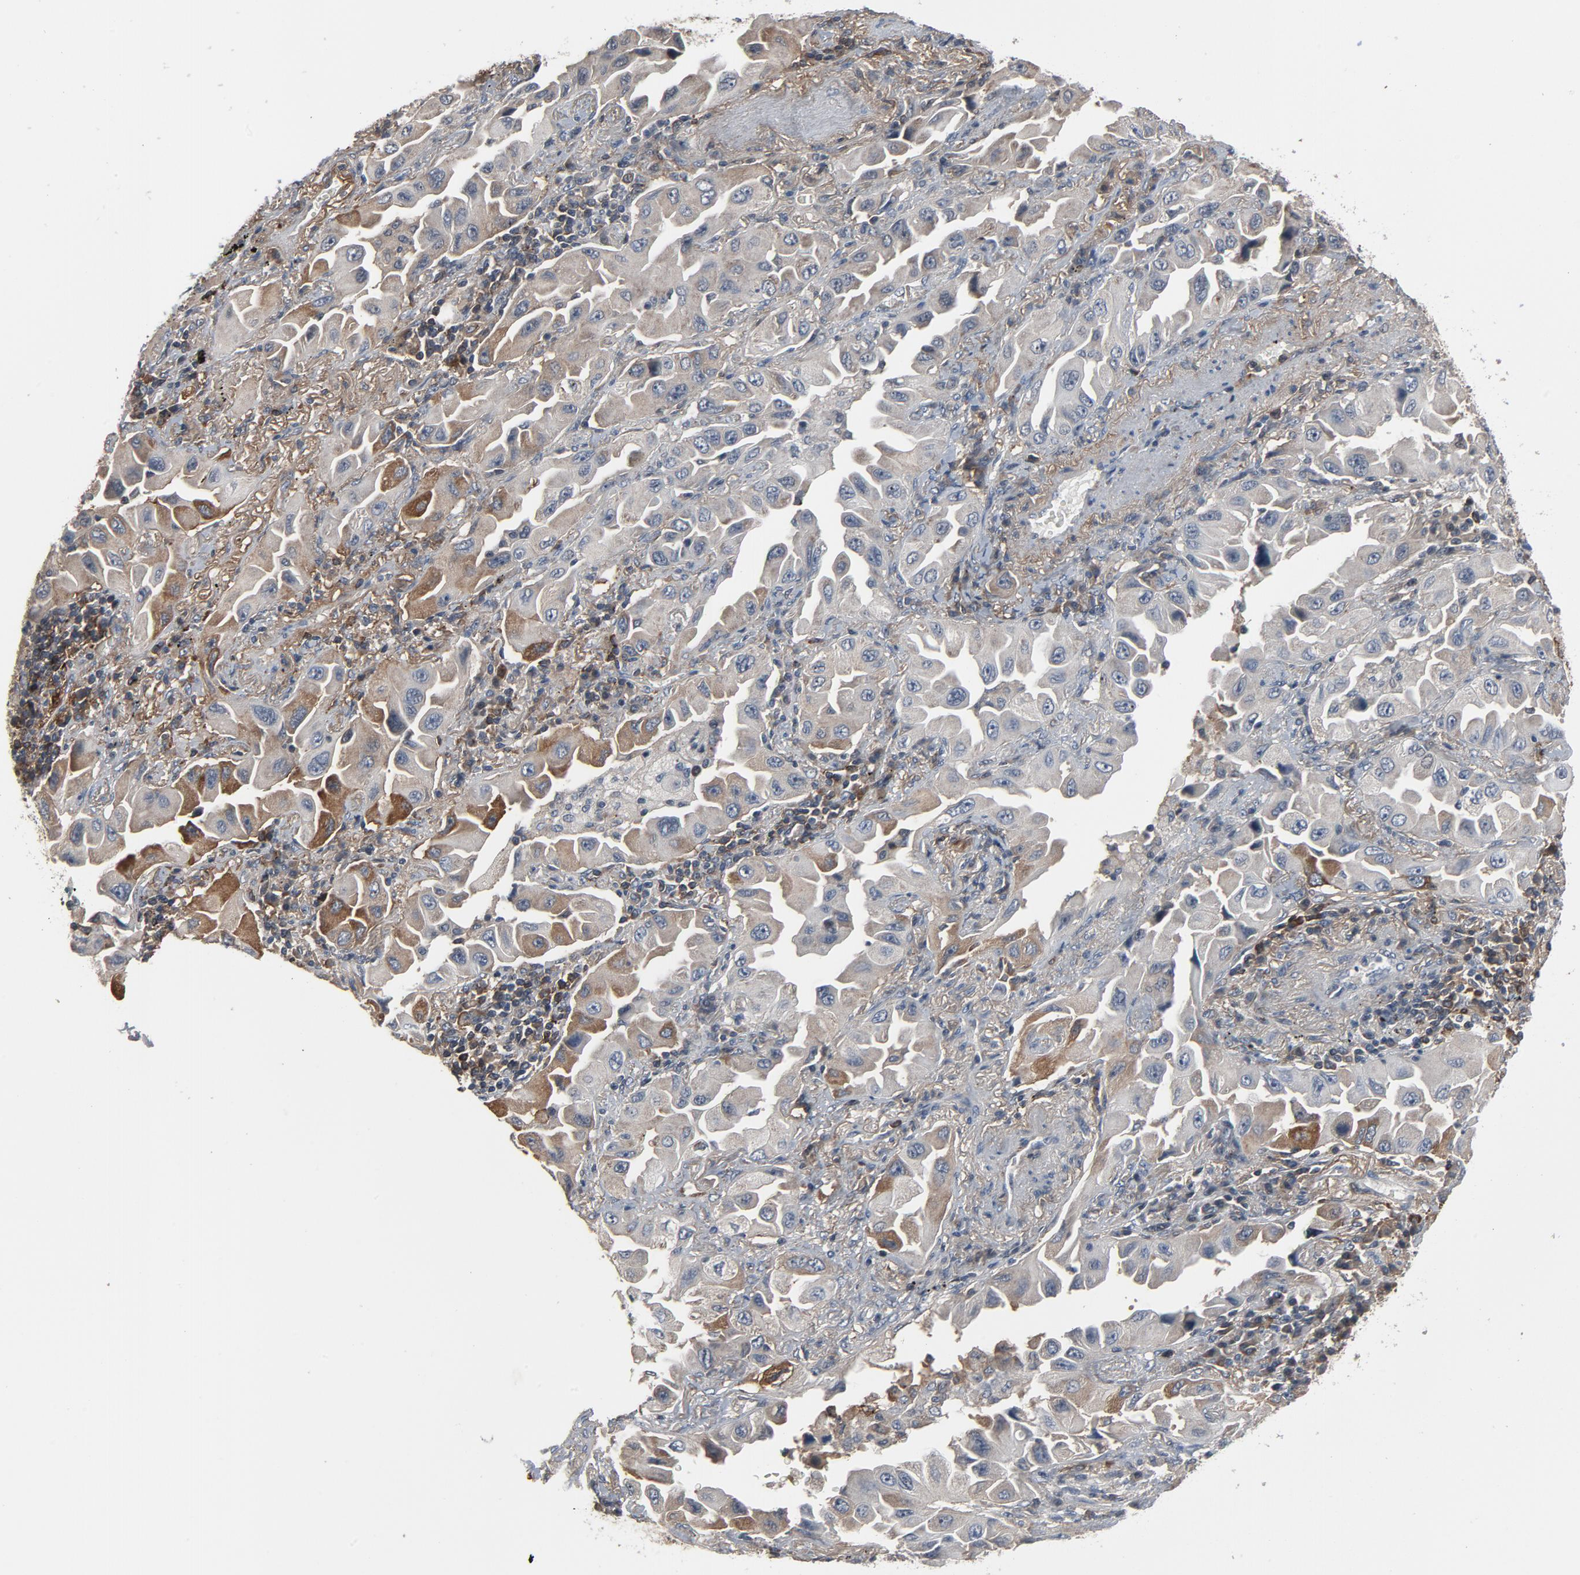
{"staining": {"intensity": "moderate", "quantity": "<25%", "location": "cytoplasmic/membranous"}, "tissue": "lung cancer", "cell_type": "Tumor cells", "image_type": "cancer", "snomed": [{"axis": "morphology", "description": "Adenocarcinoma, NOS"}, {"axis": "topography", "description": "Lung"}], "caption": "Adenocarcinoma (lung) was stained to show a protein in brown. There is low levels of moderate cytoplasmic/membranous expression in about <25% of tumor cells. Using DAB (brown) and hematoxylin (blue) stains, captured at high magnification using brightfield microscopy.", "gene": "PDZD4", "patient": {"sex": "female", "age": 65}}